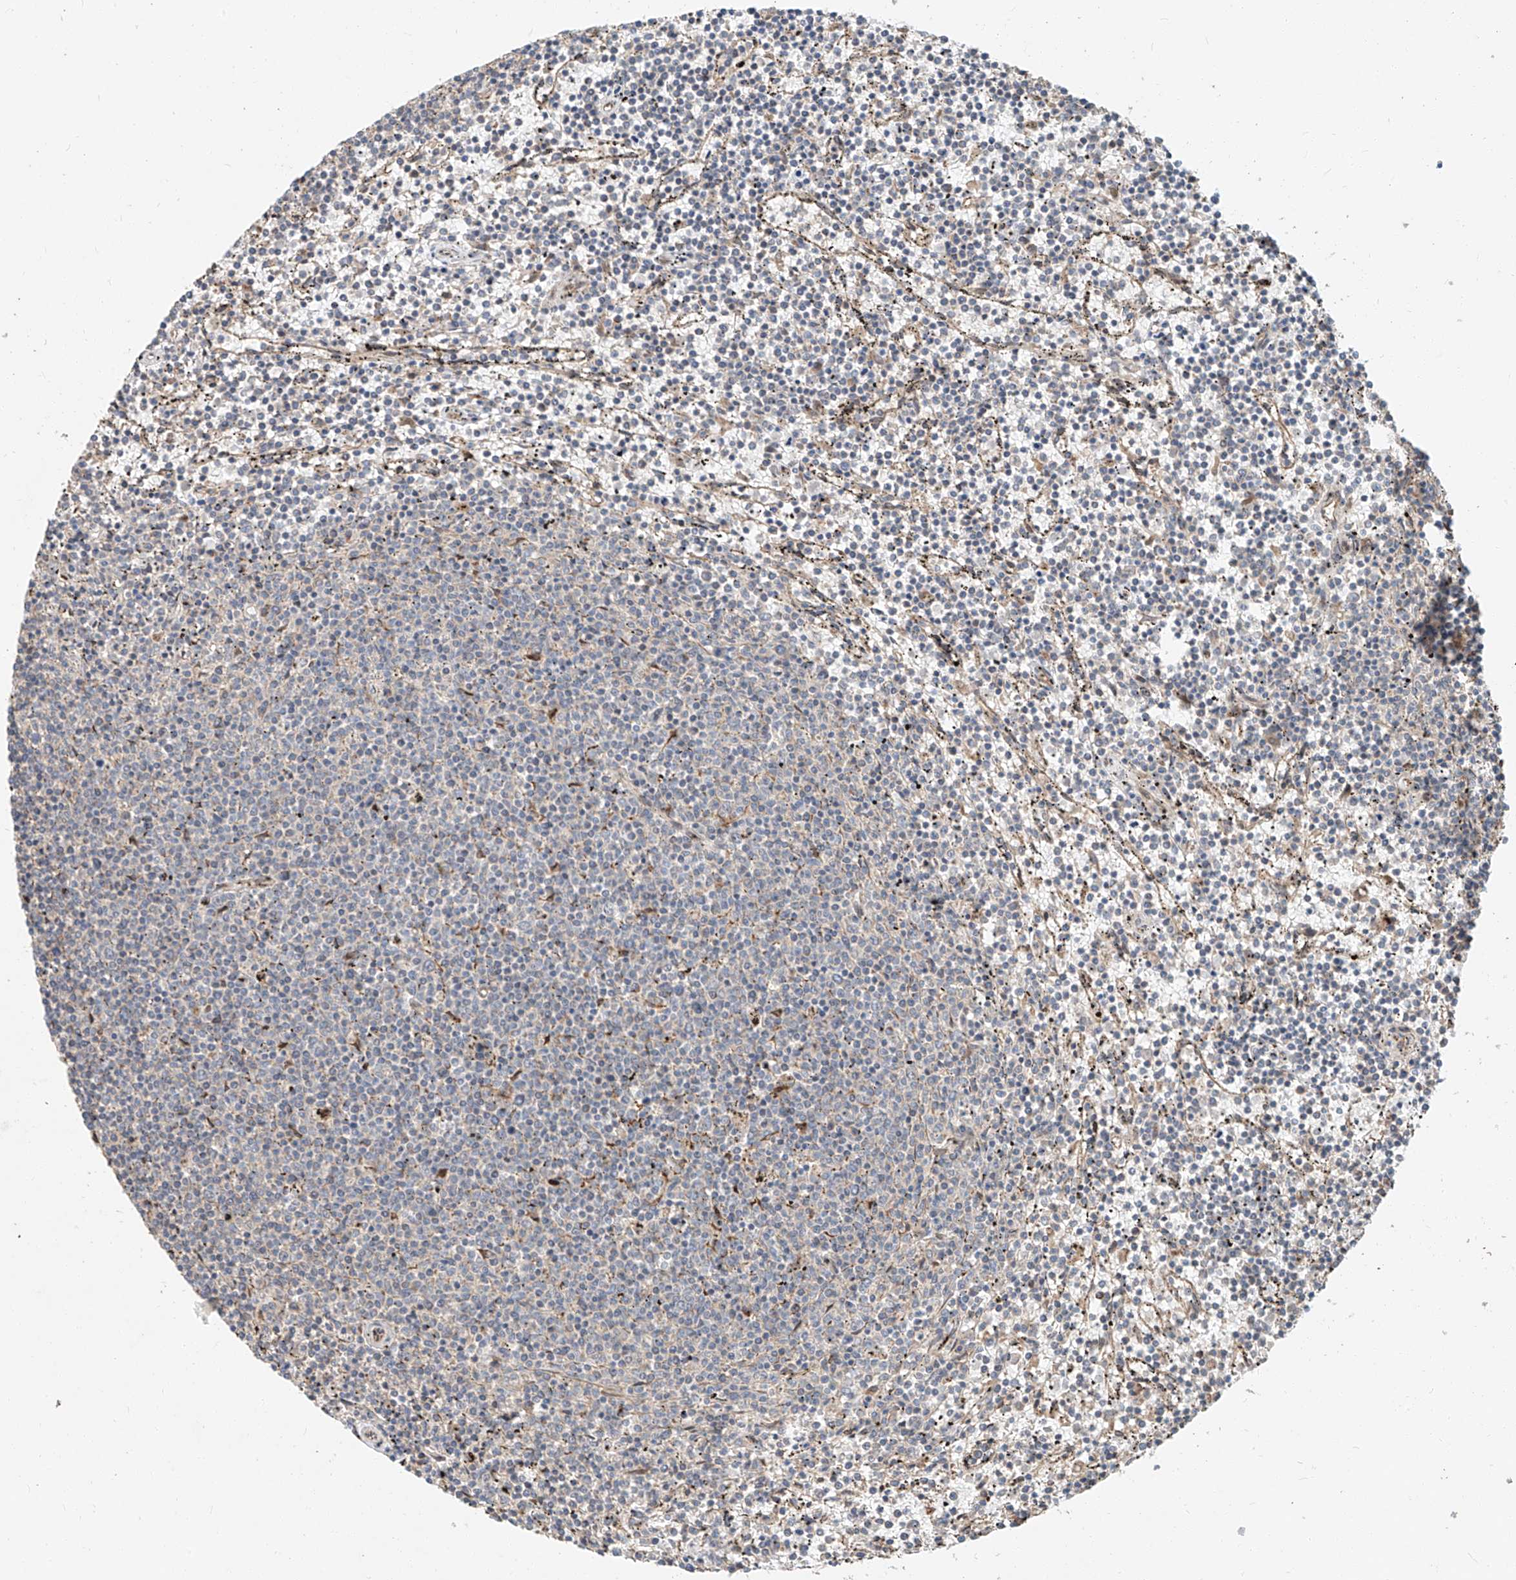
{"staining": {"intensity": "negative", "quantity": "none", "location": "none"}, "tissue": "lymphoma", "cell_type": "Tumor cells", "image_type": "cancer", "snomed": [{"axis": "morphology", "description": "Malignant lymphoma, non-Hodgkin's type, Low grade"}, {"axis": "topography", "description": "Spleen"}], "caption": "This is an immunohistochemistry photomicrograph of human low-grade malignant lymphoma, non-Hodgkin's type. There is no staining in tumor cells.", "gene": "STX19", "patient": {"sex": "female", "age": 50}}